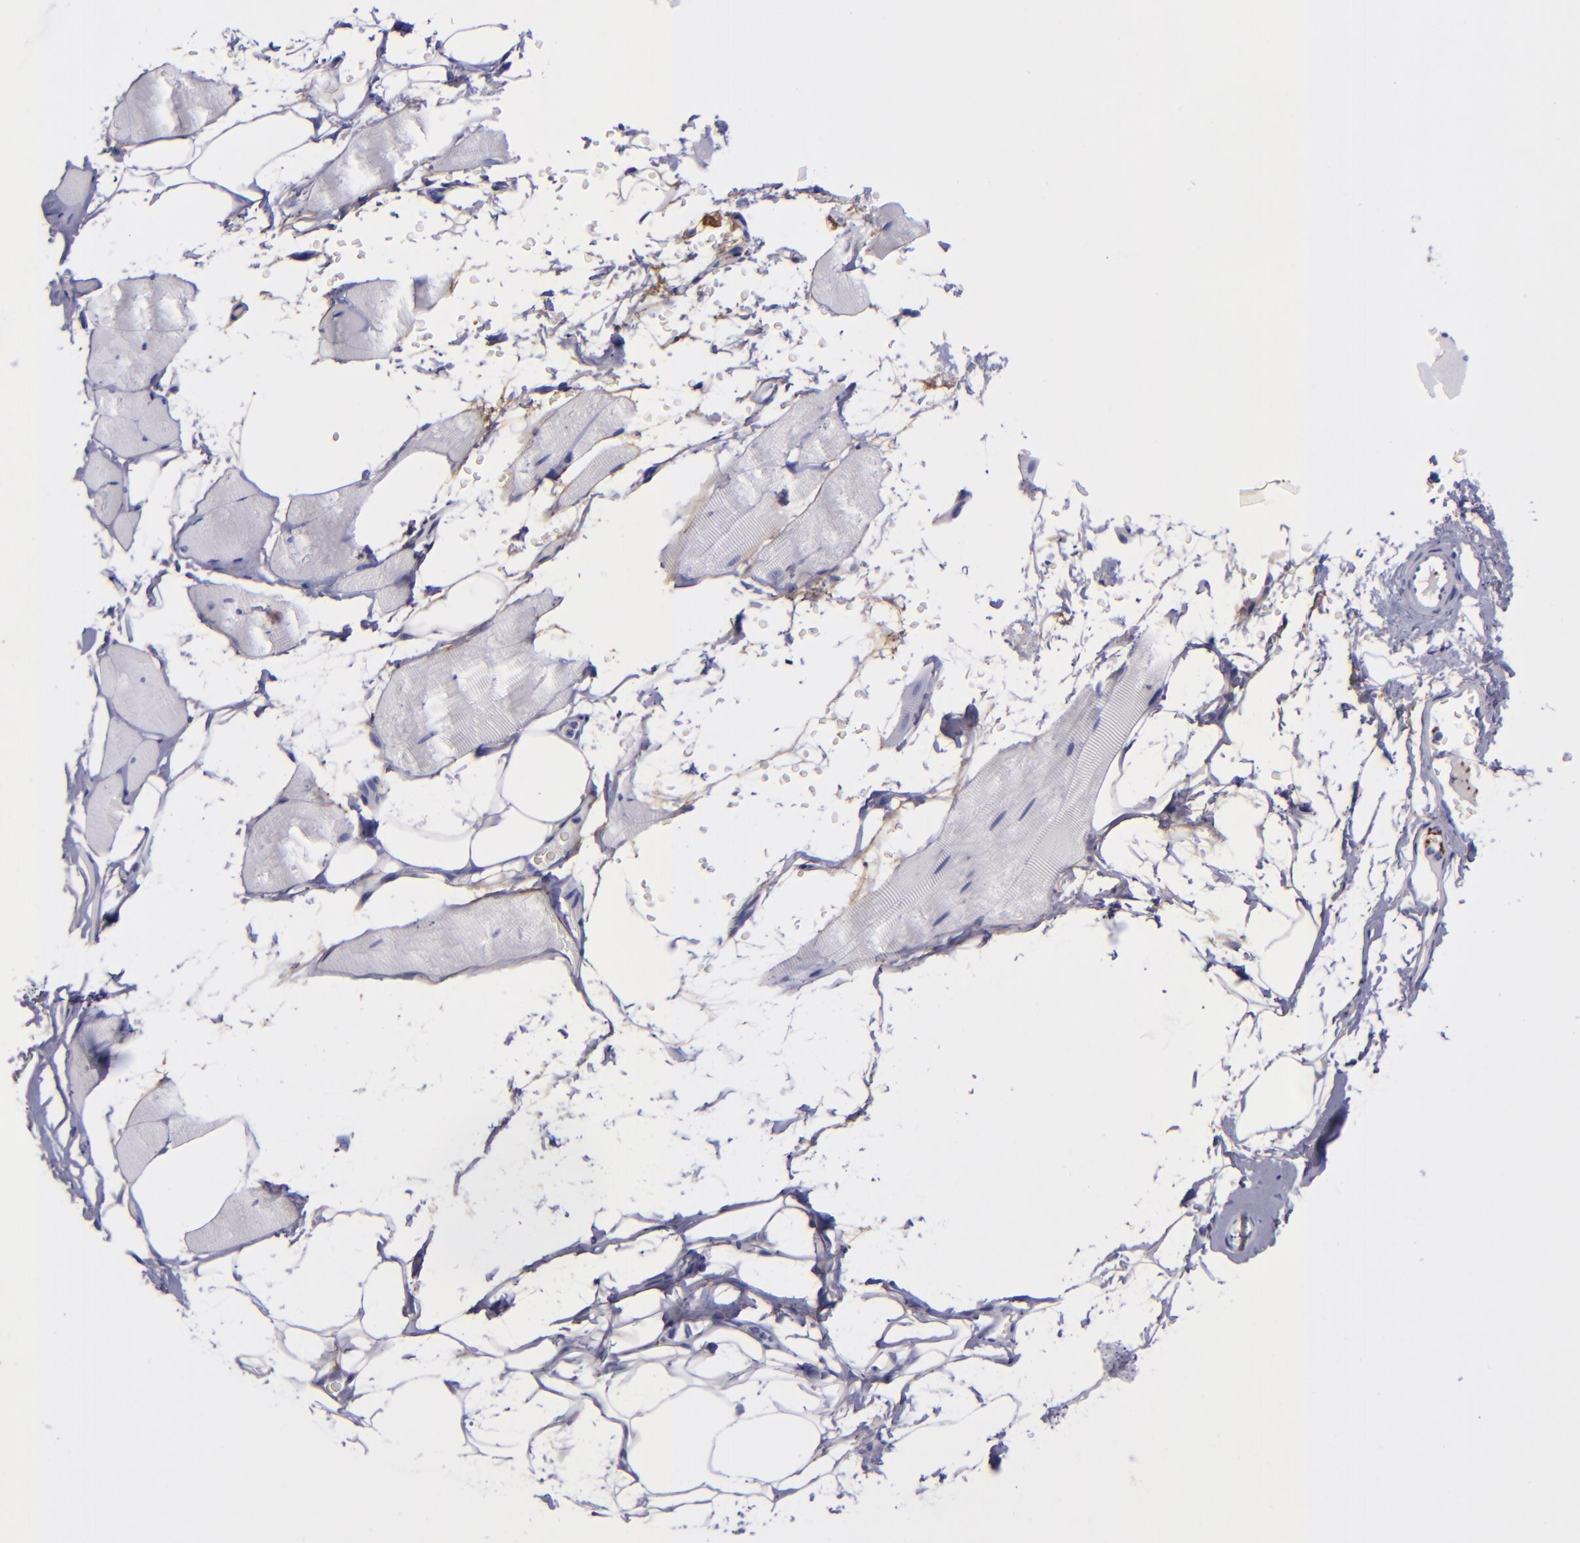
{"staining": {"intensity": "negative", "quantity": "none", "location": "none"}, "tissue": "skeletal muscle", "cell_type": "Myocytes", "image_type": "normal", "snomed": [{"axis": "morphology", "description": "Normal tissue, NOS"}, {"axis": "topography", "description": "Skeletal muscle"}, {"axis": "topography", "description": "Parathyroid gland"}], "caption": "Immunohistochemical staining of unremarkable skeletal muscle shows no significant staining in myocytes.", "gene": "EFCAB13", "patient": {"sex": "female", "age": 37}}